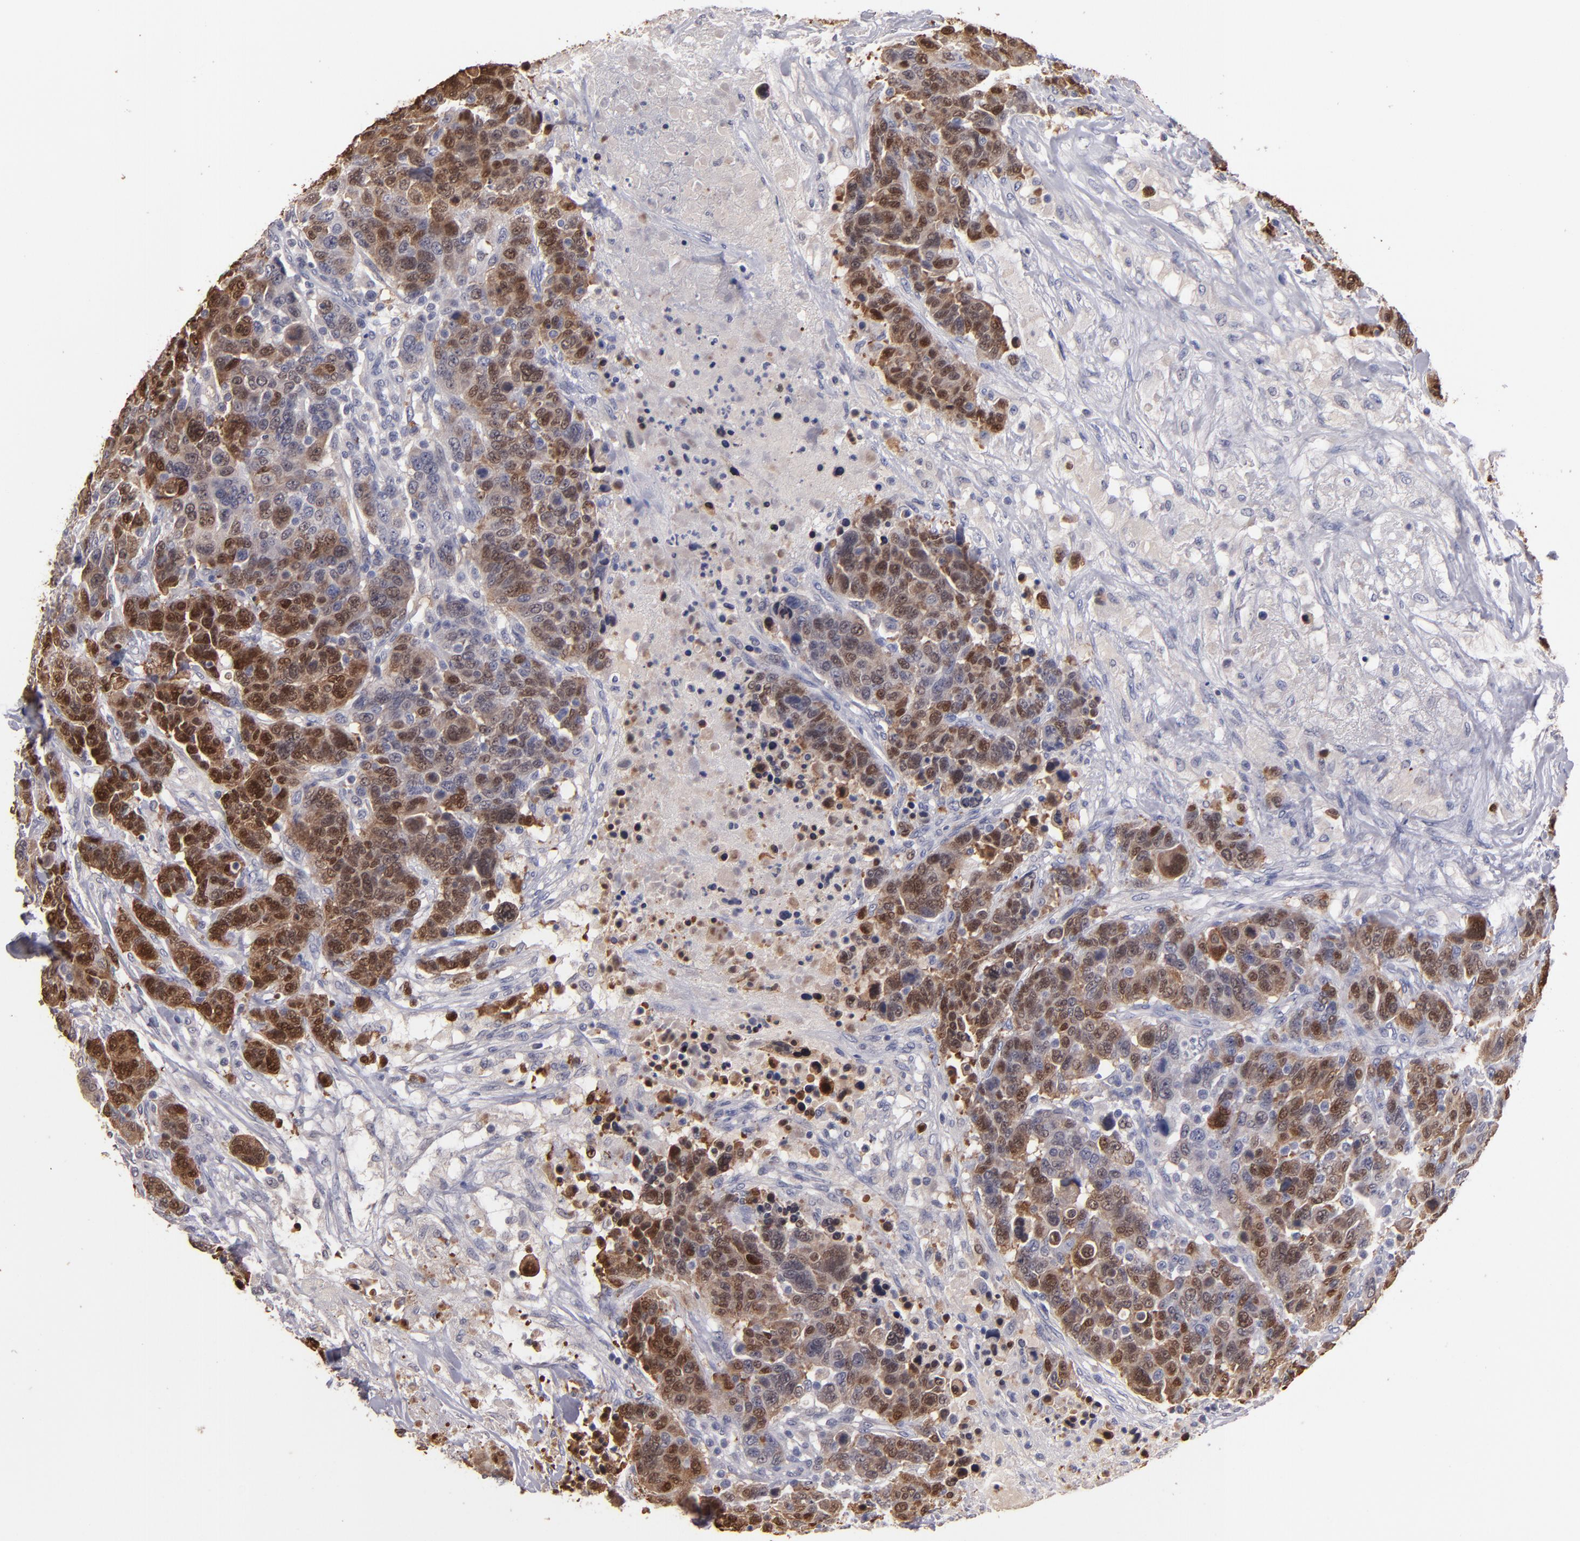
{"staining": {"intensity": "moderate", "quantity": ">75%", "location": "cytoplasmic/membranous,nuclear"}, "tissue": "breast cancer", "cell_type": "Tumor cells", "image_type": "cancer", "snomed": [{"axis": "morphology", "description": "Duct carcinoma"}, {"axis": "topography", "description": "Breast"}], "caption": "Immunohistochemistry (DAB (3,3'-diaminobenzidine)) staining of human breast cancer (intraductal carcinoma) shows moderate cytoplasmic/membranous and nuclear protein positivity in about >75% of tumor cells.", "gene": "S100A1", "patient": {"sex": "female", "age": 37}}